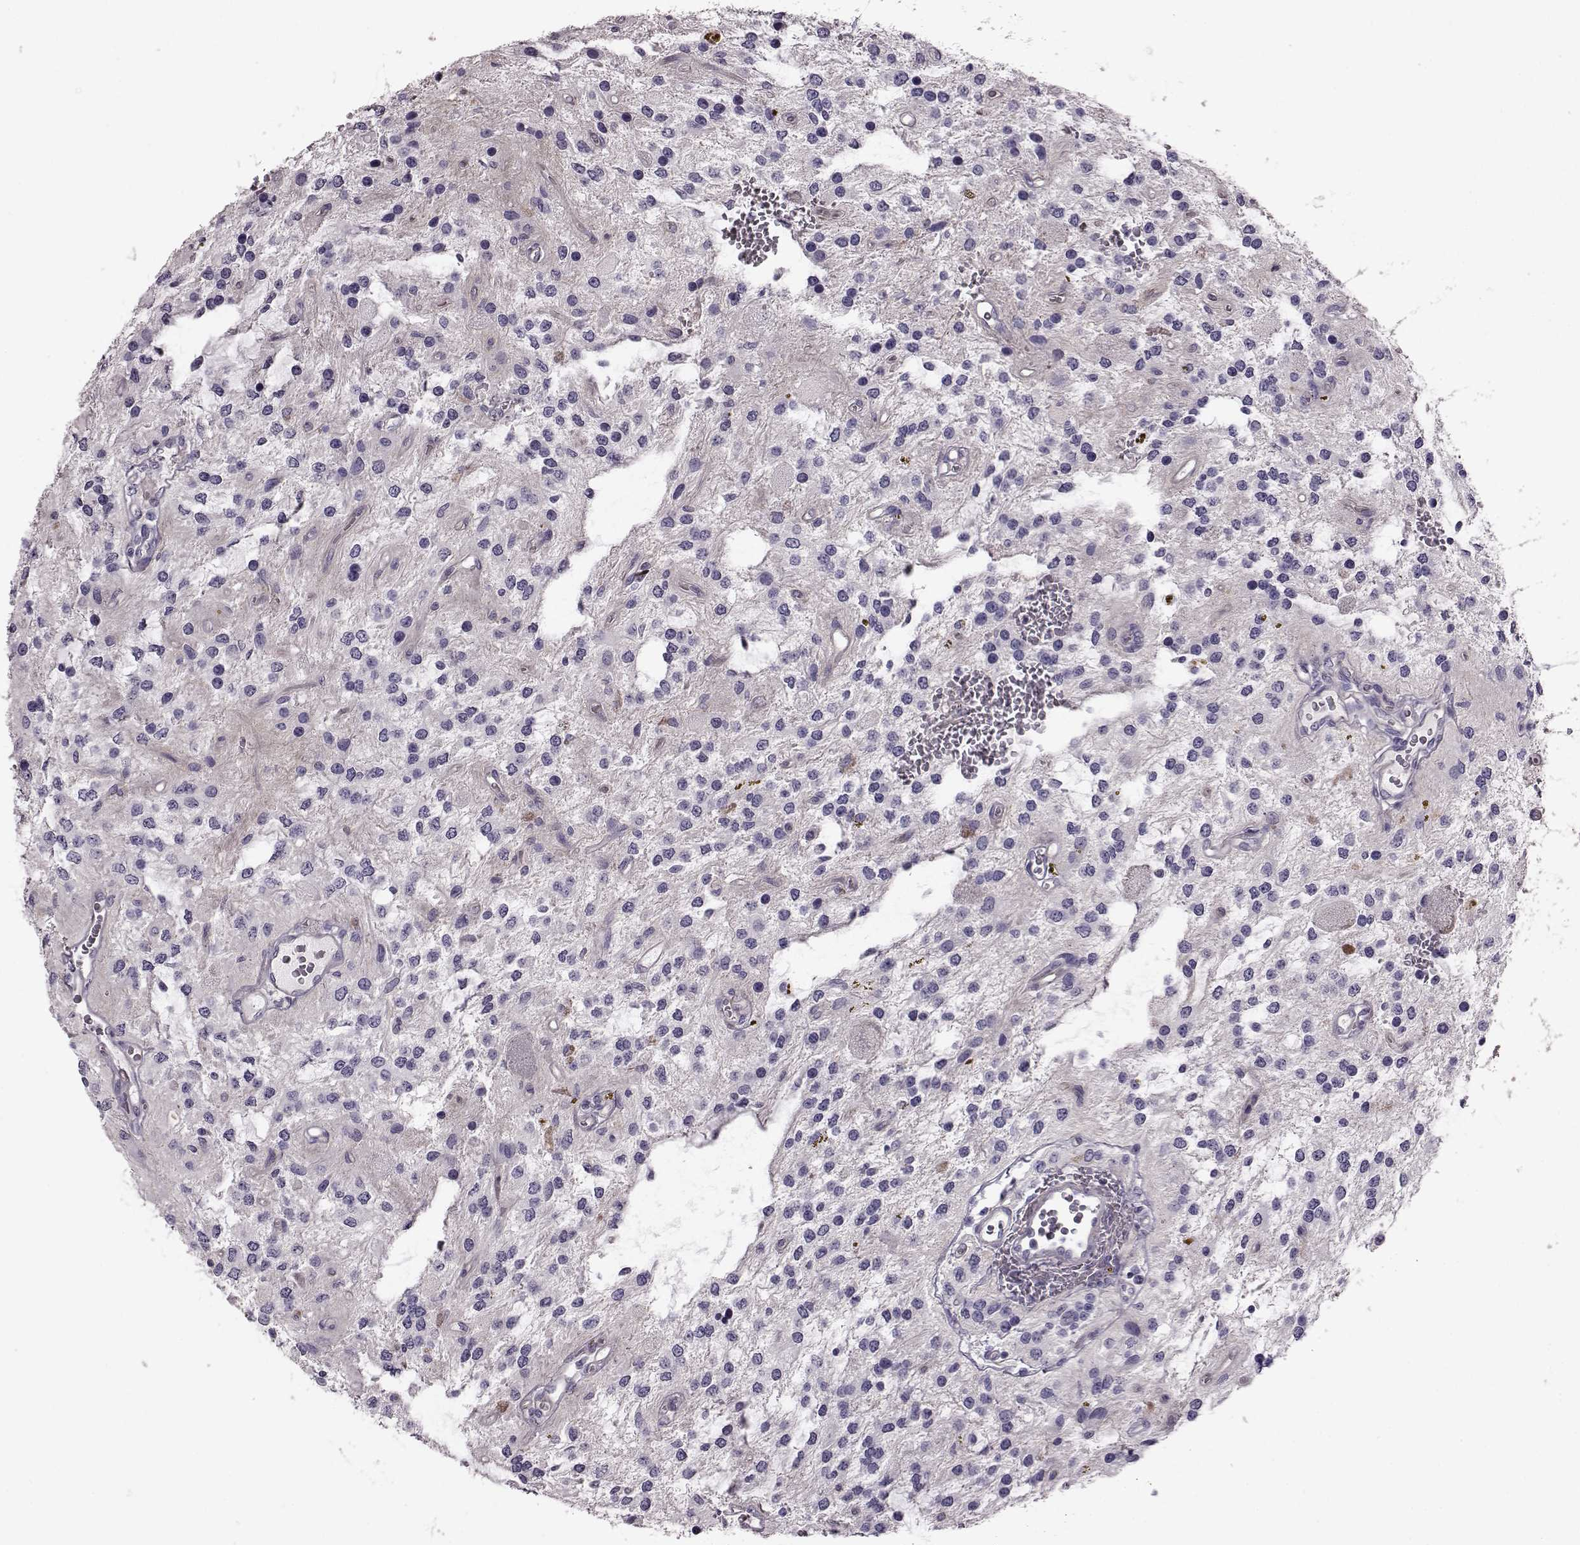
{"staining": {"intensity": "negative", "quantity": "none", "location": "none"}, "tissue": "glioma", "cell_type": "Tumor cells", "image_type": "cancer", "snomed": [{"axis": "morphology", "description": "Glioma, malignant, Low grade"}, {"axis": "topography", "description": "Cerebellum"}], "caption": "This is a photomicrograph of immunohistochemistry (IHC) staining of malignant glioma (low-grade), which shows no positivity in tumor cells. The staining was performed using DAB to visualize the protein expression in brown, while the nuclei were stained in blue with hematoxylin (Magnification: 20x).", "gene": "SNTG1", "patient": {"sex": "female", "age": 14}}